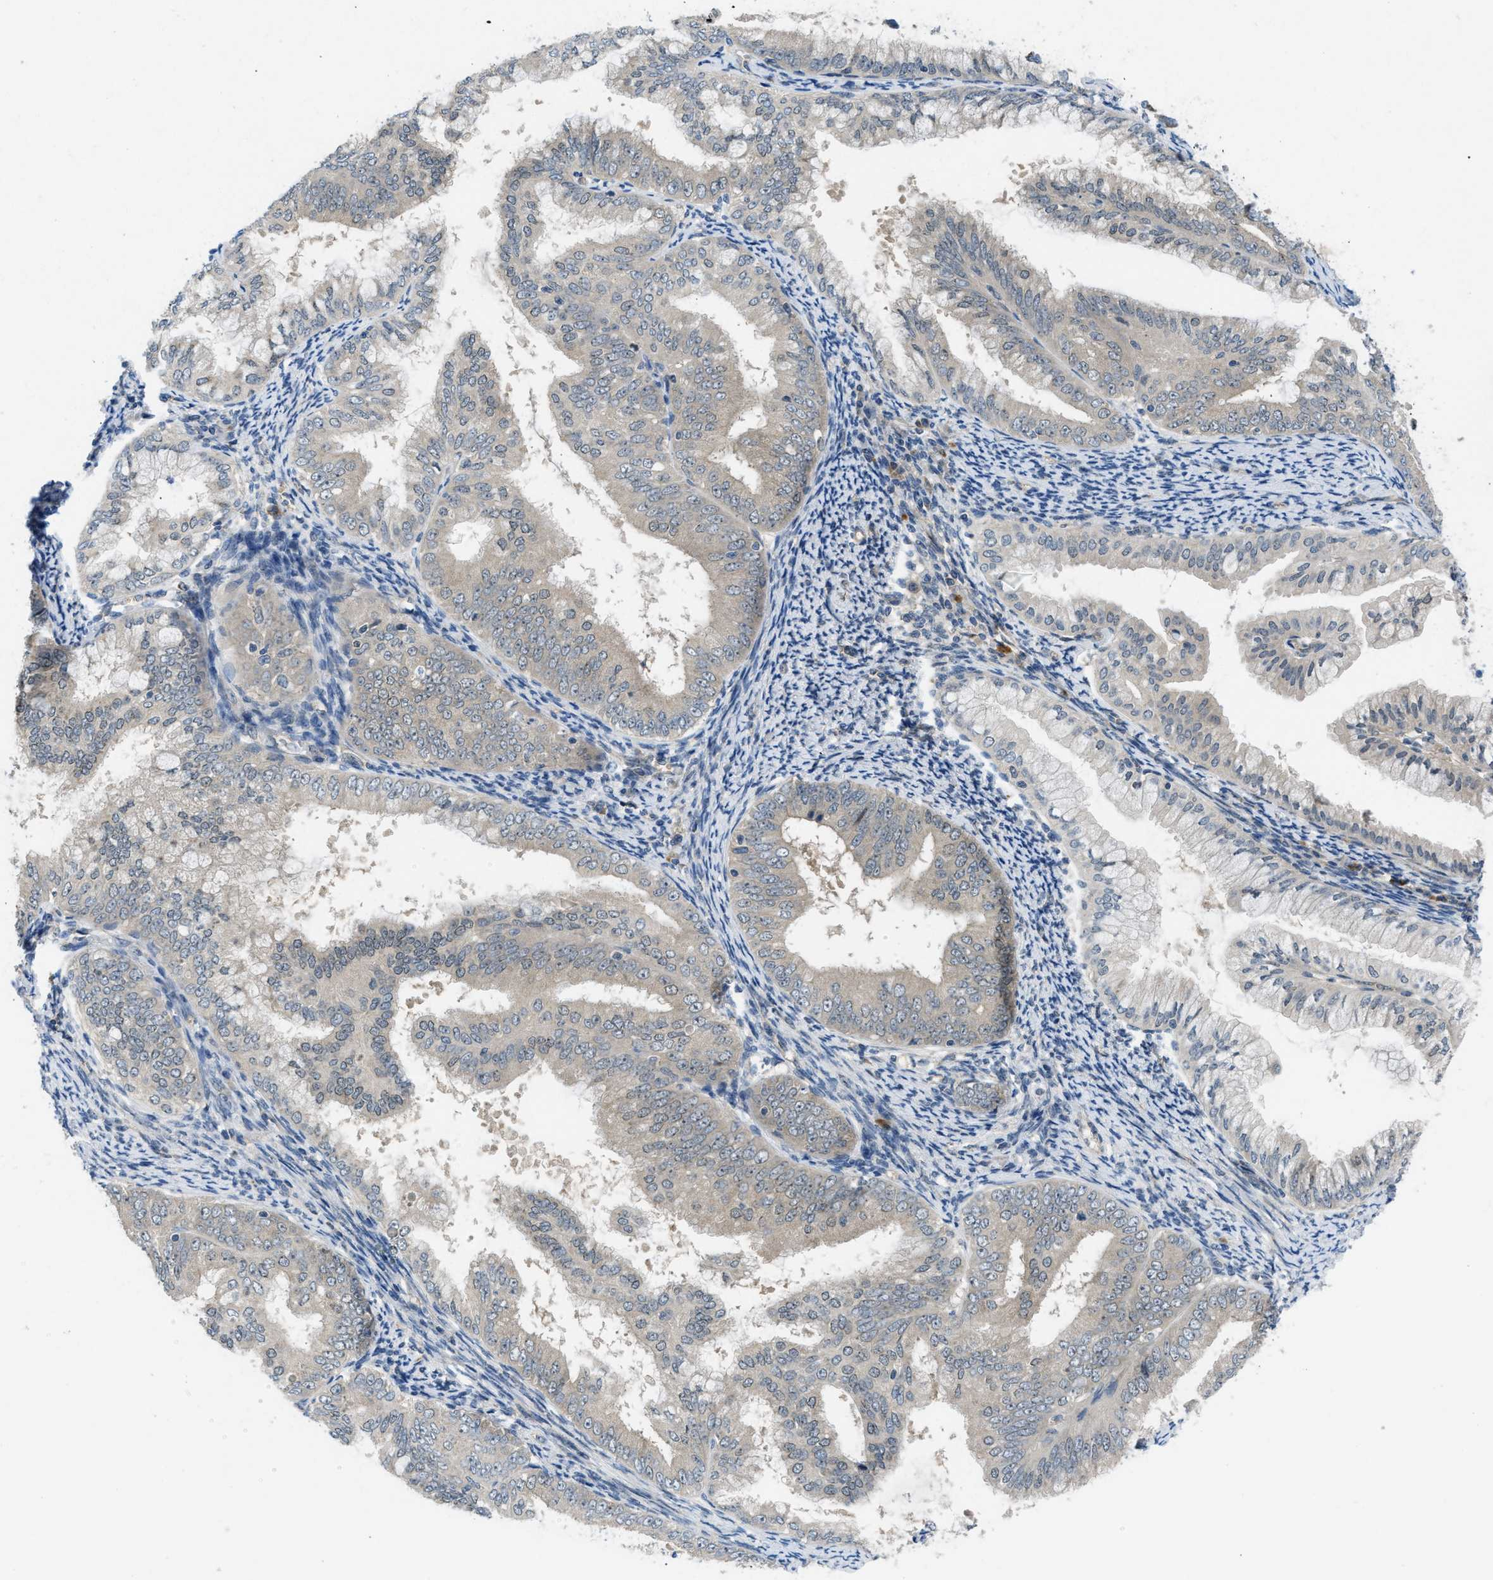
{"staining": {"intensity": "negative", "quantity": "none", "location": "none"}, "tissue": "endometrial cancer", "cell_type": "Tumor cells", "image_type": "cancer", "snomed": [{"axis": "morphology", "description": "Adenocarcinoma, NOS"}, {"axis": "topography", "description": "Endometrium"}], "caption": "DAB immunohistochemical staining of endometrial cancer reveals no significant expression in tumor cells. (Immunohistochemistry, brightfield microscopy, high magnification).", "gene": "ZNF251", "patient": {"sex": "female", "age": 63}}